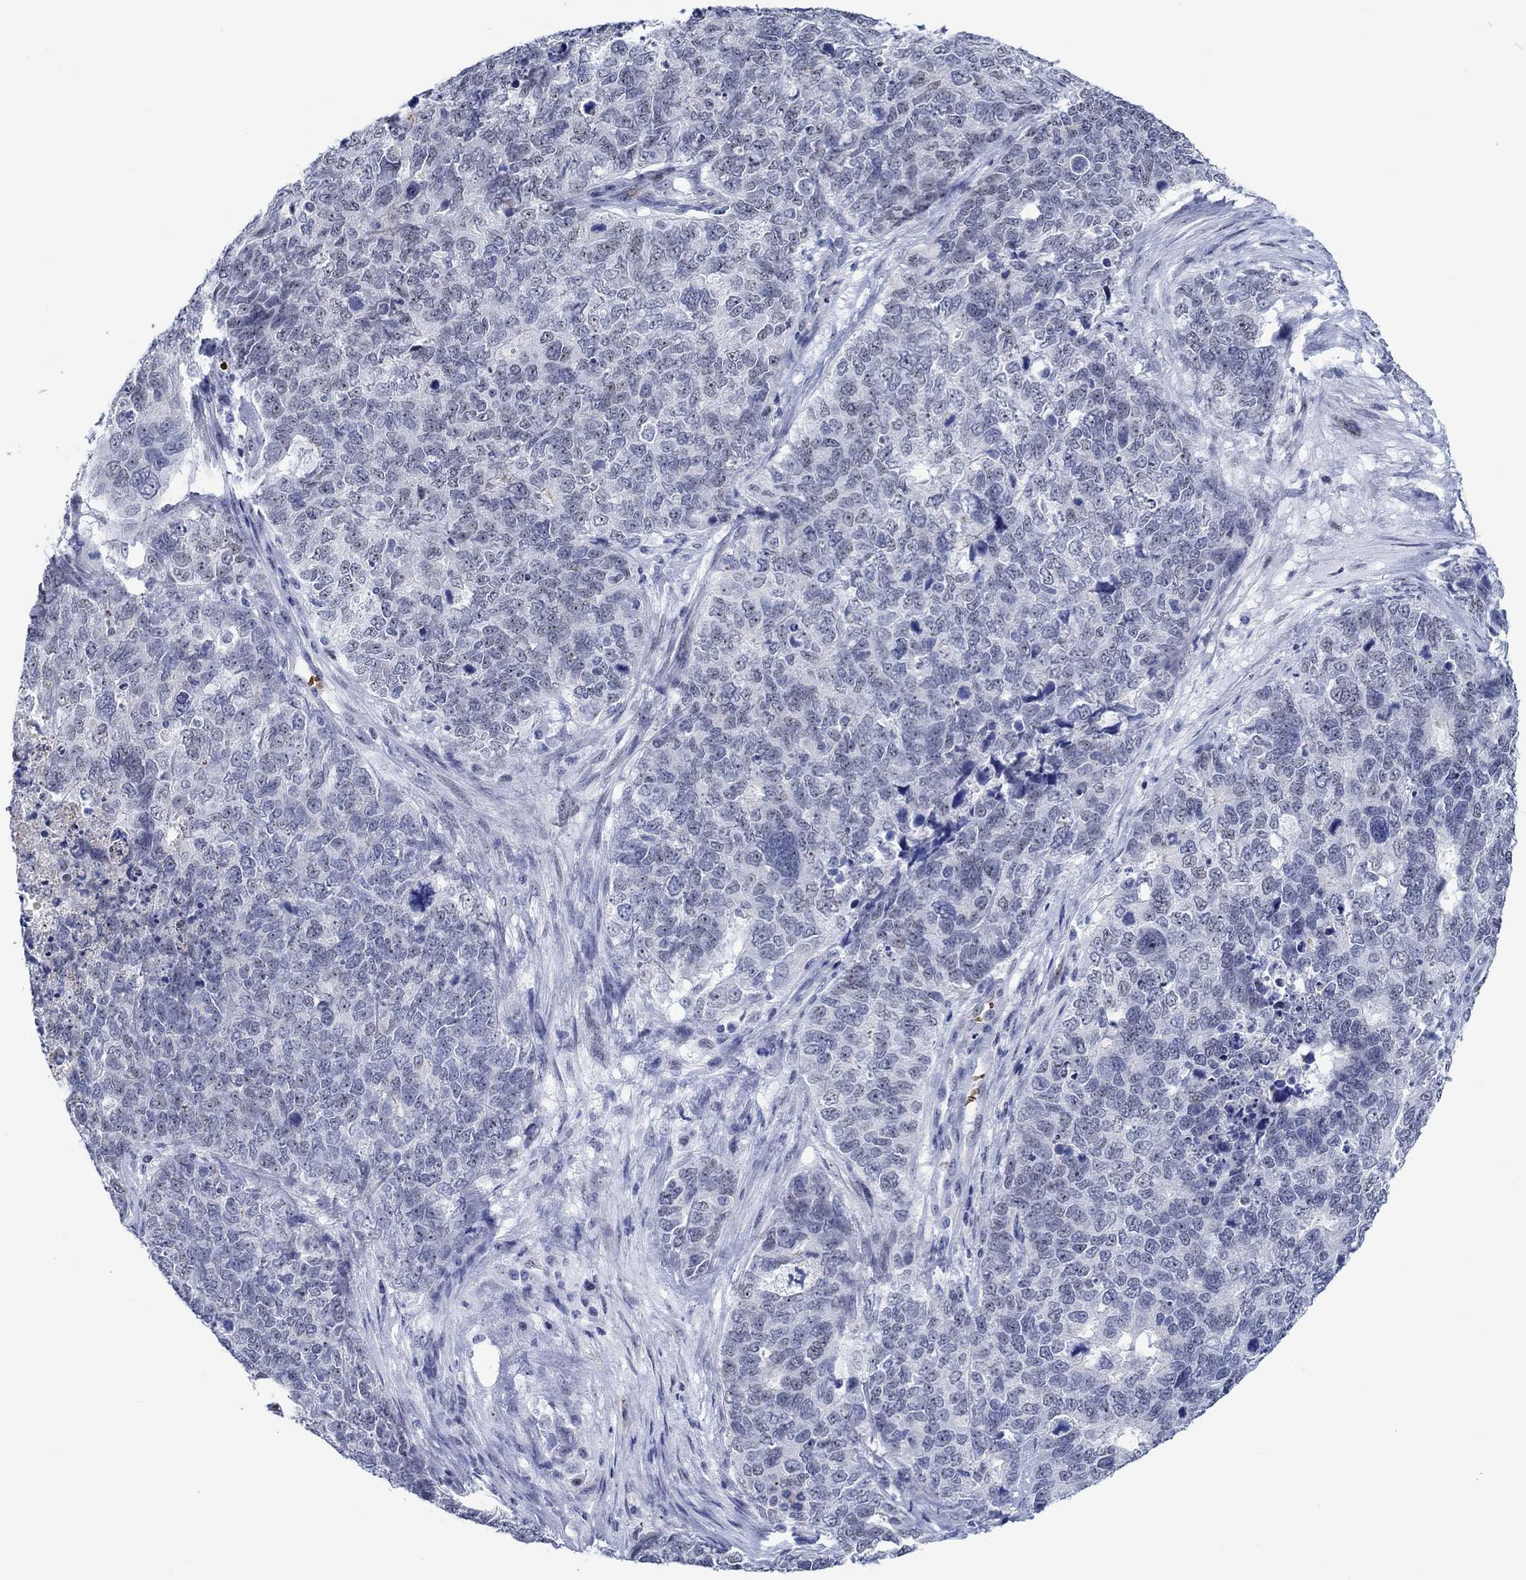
{"staining": {"intensity": "negative", "quantity": "none", "location": "none"}, "tissue": "cervical cancer", "cell_type": "Tumor cells", "image_type": "cancer", "snomed": [{"axis": "morphology", "description": "Squamous cell carcinoma, NOS"}, {"axis": "topography", "description": "Cervix"}], "caption": "Cervical cancer (squamous cell carcinoma) stained for a protein using immunohistochemistry reveals no staining tumor cells.", "gene": "ZNF446", "patient": {"sex": "female", "age": 63}}